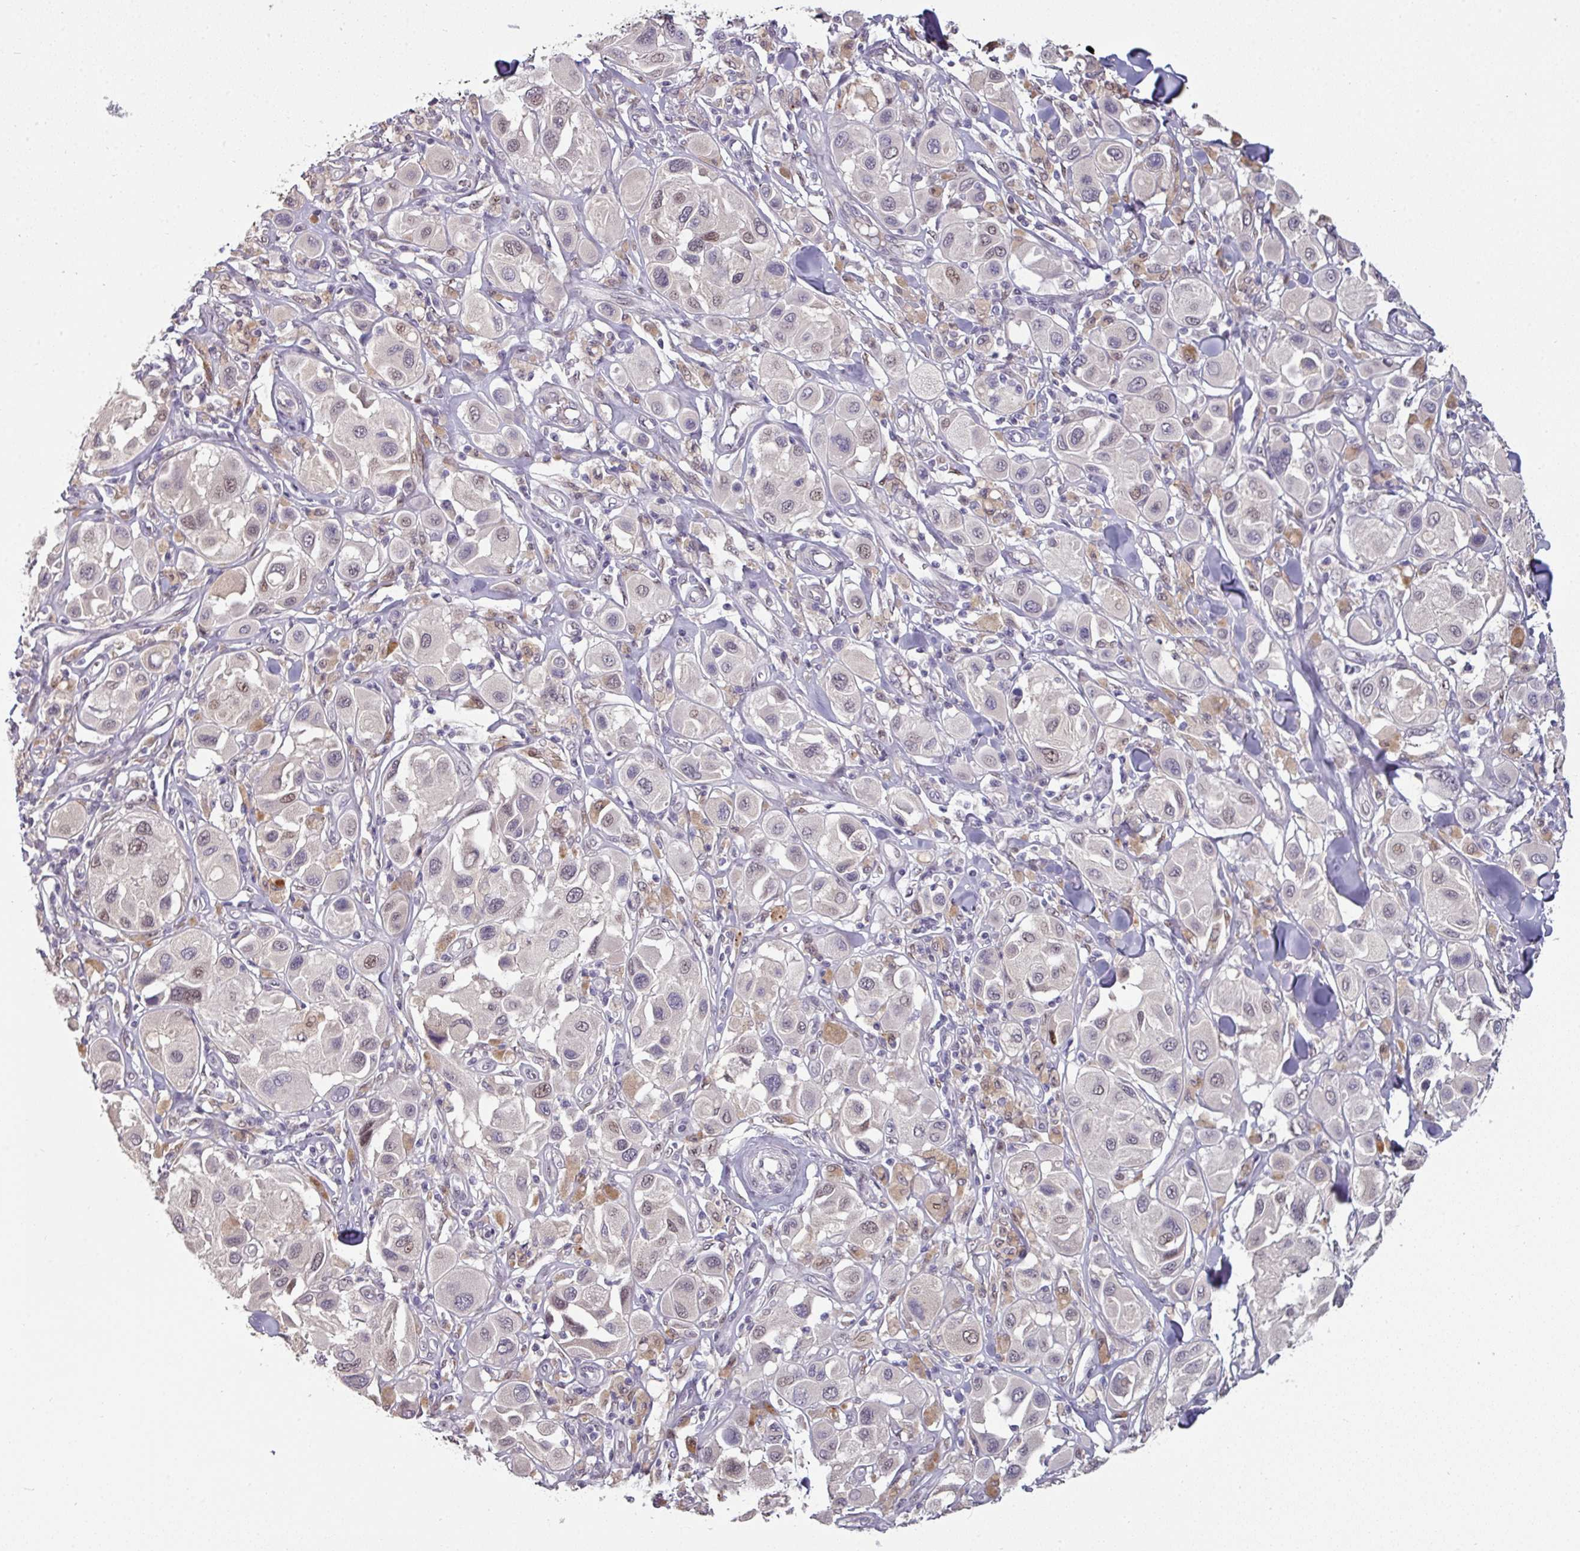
{"staining": {"intensity": "negative", "quantity": "none", "location": "none"}, "tissue": "melanoma", "cell_type": "Tumor cells", "image_type": "cancer", "snomed": [{"axis": "morphology", "description": "Malignant melanoma, Metastatic site"}, {"axis": "topography", "description": "Skin"}], "caption": "This is an immunohistochemistry (IHC) histopathology image of human melanoma. There is no expression in tumor cells.", "gene": "SWSAP1", "patient": {"sex": "male", "age": 41}}